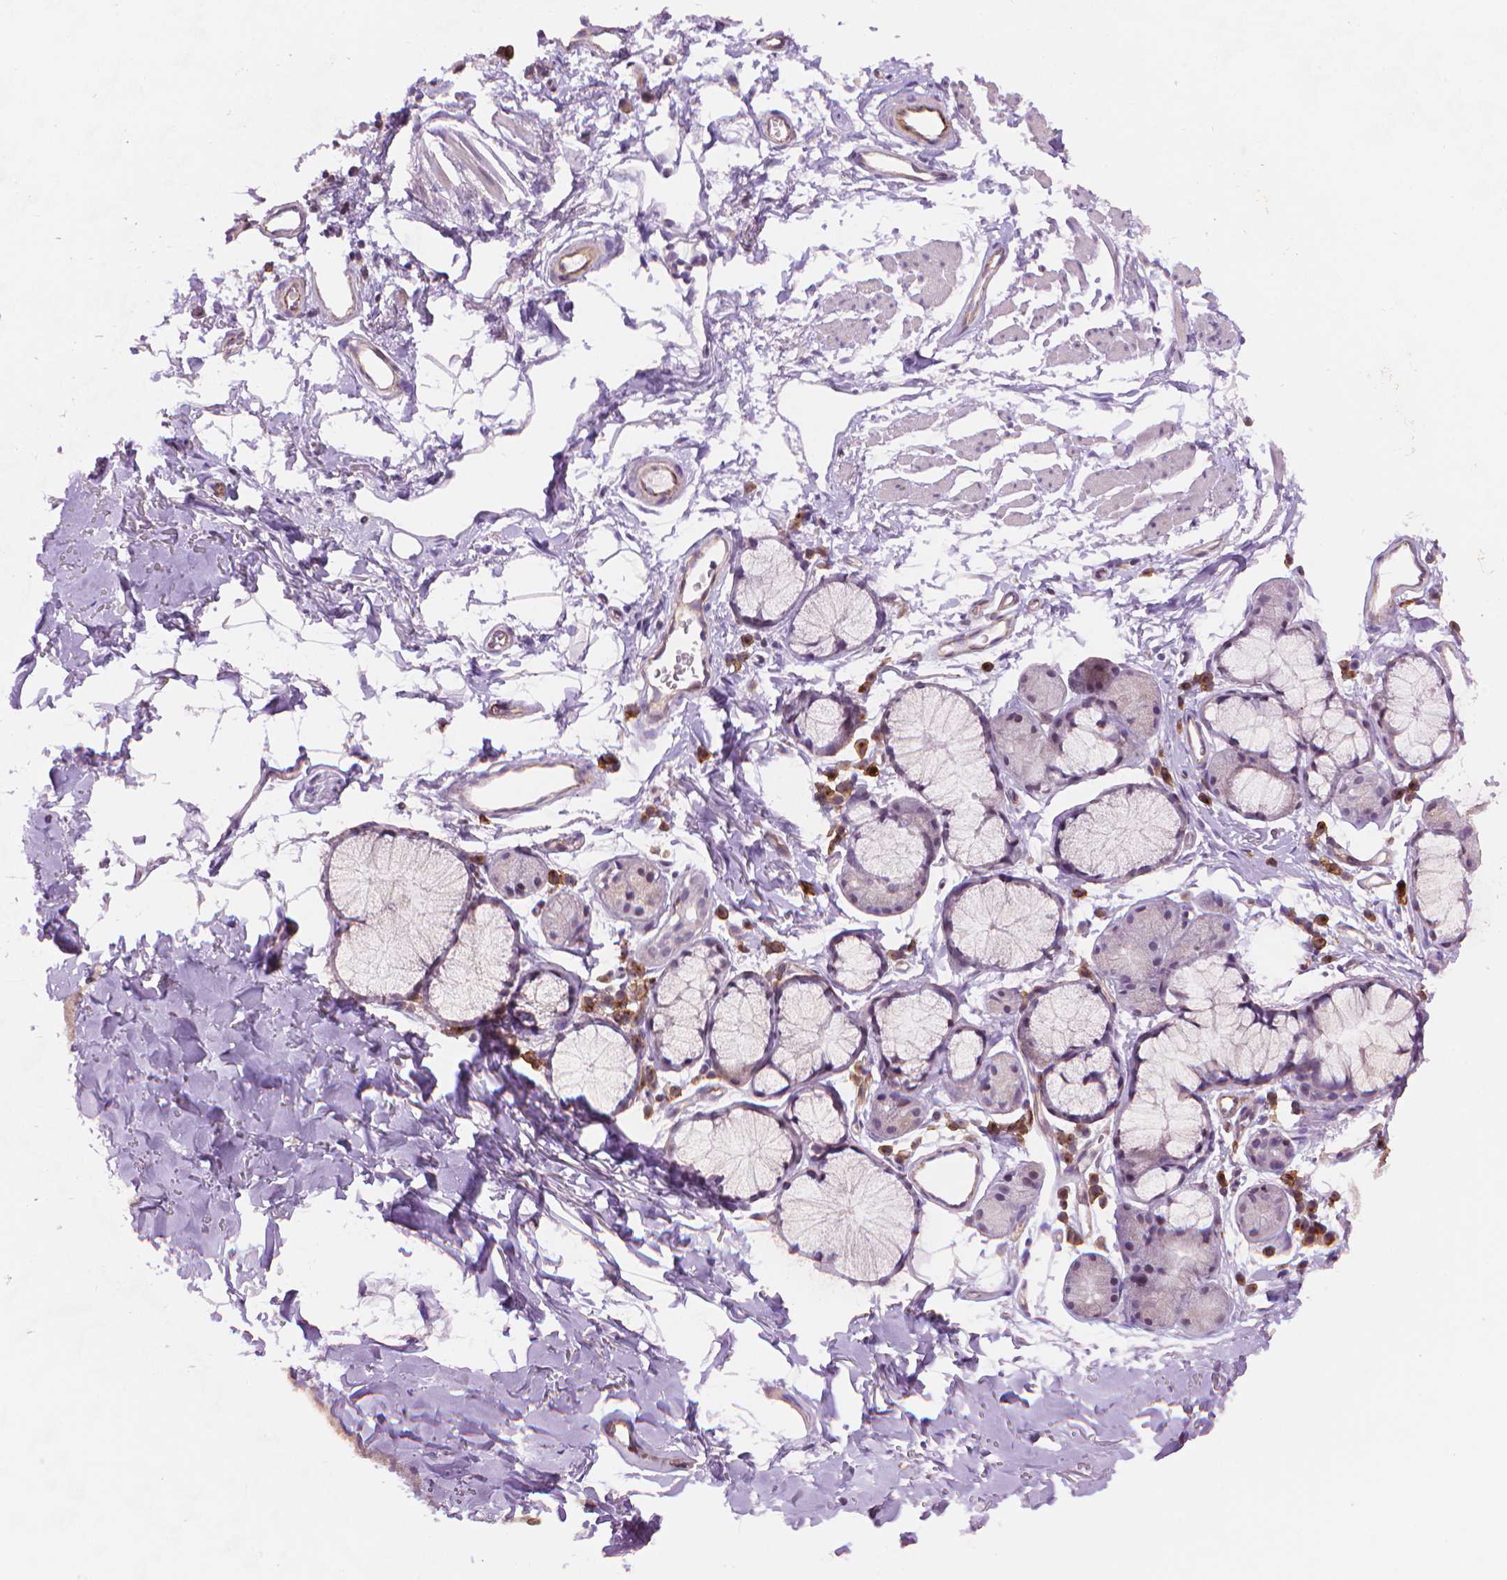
{"staining": {"intensity": "negative", "quantity": "none", "location": "none"}, "tissue": "adipose tissue", "cell_type": "Adipocytes", "image_type": "normal", "snomed": [{"axis": "morphology", "description": "Normal tissue, NOS"}, {"axis": "topography", "description": "Cartilage tissue"}, {"axis": "topography", "description": "Bronchus"}], "caption": "Protein analysis of normal adipose tissue reveals no significant staining in adipocytes. (Brightfield microscopy of DAB immunohistochemistry (IHC) at high magnification).", "gene": "TMEM184A", "patient": {"sex": "female", "age": 79}}